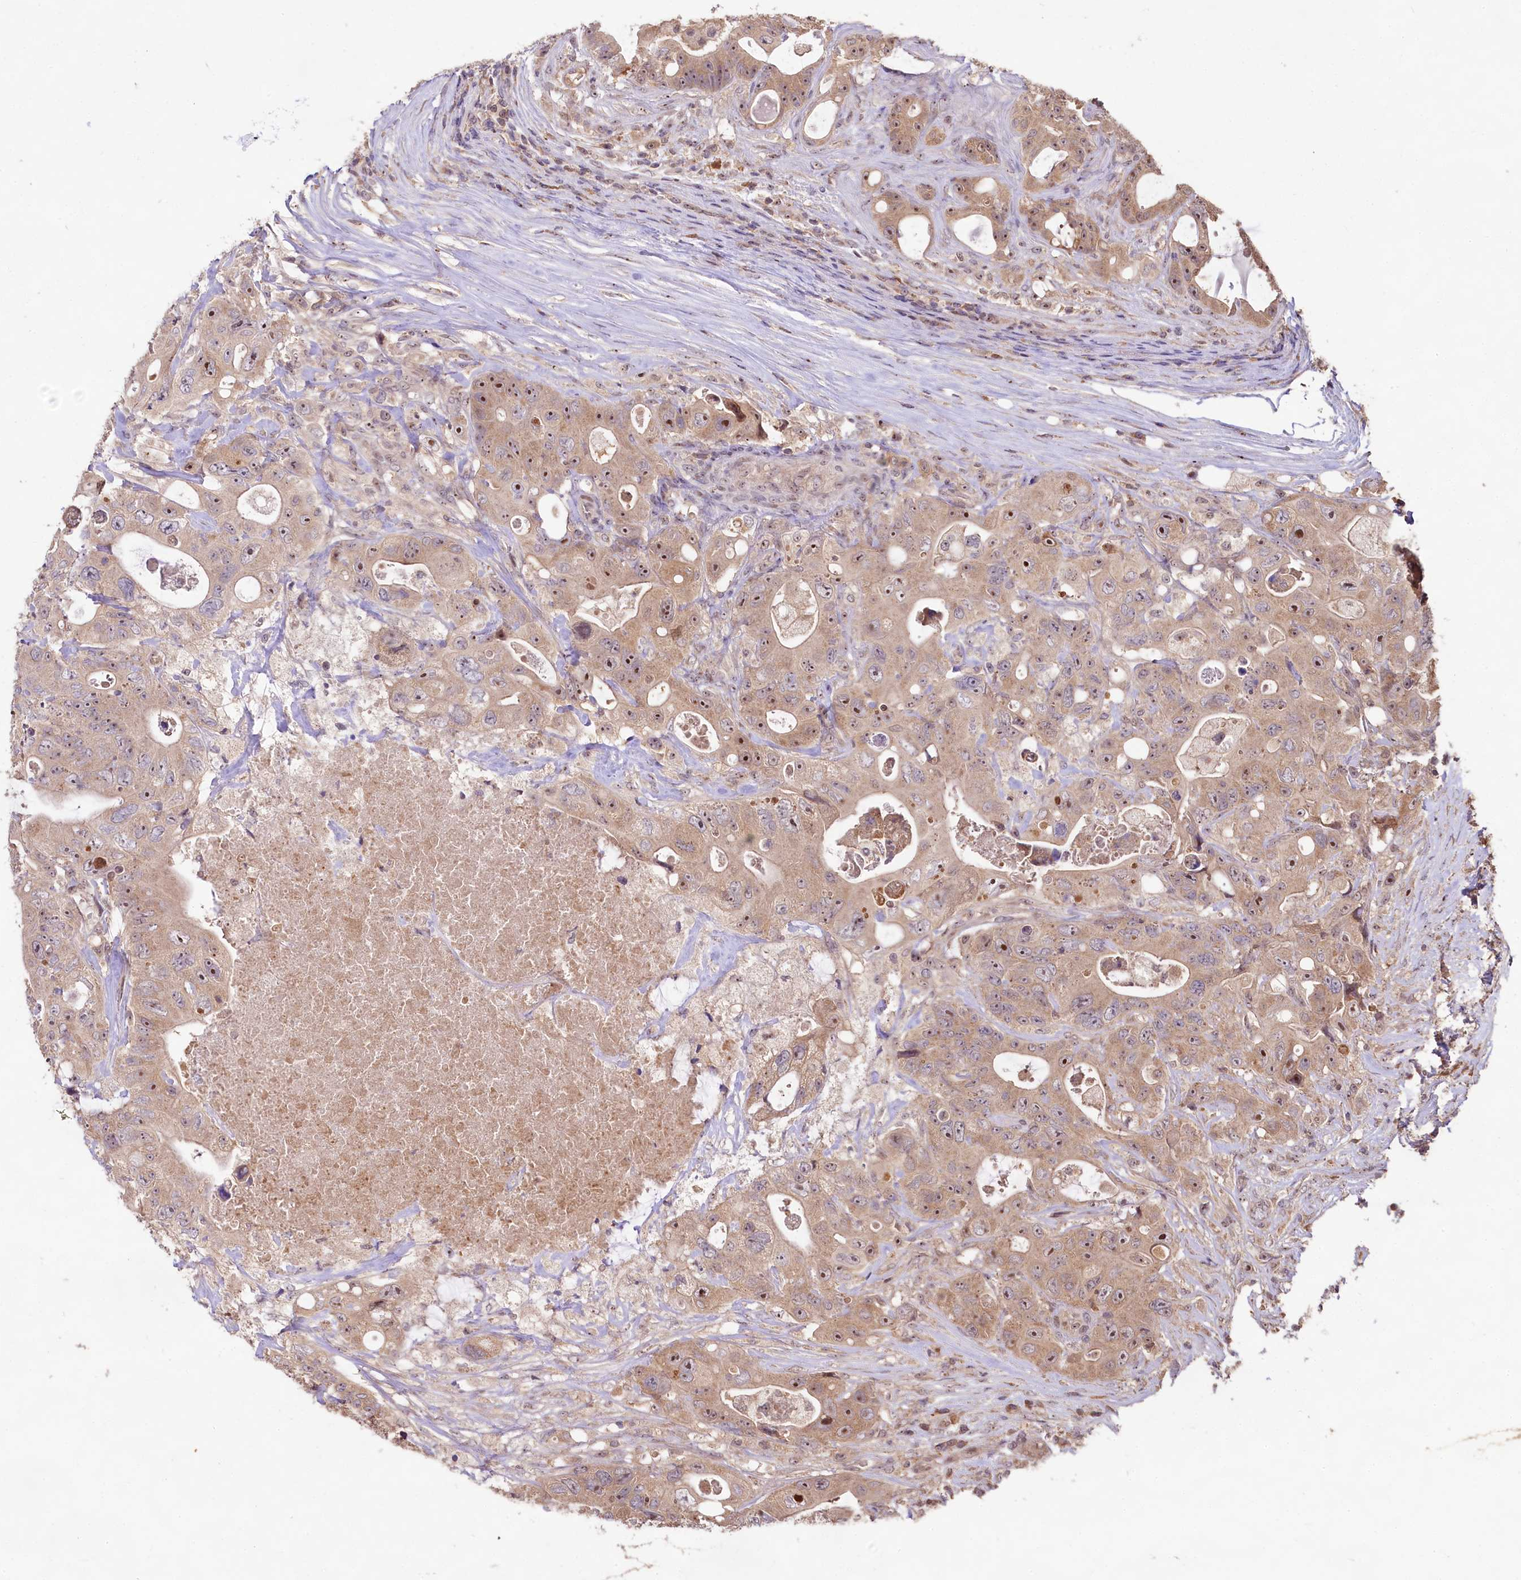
{"staining": {"intensity": "moderate", "quantity": ">75%", "location": "cytoplasmic/membranous,nuclear"}, "tissue": "colorectal cancer", "cell_type": "Tumor cells", "image_type": "cancer", "snomed": [{"axis": "morphology", "description": "Adenocarcinoma, NOS"}, {"axis": "topography", "description": "Colon"}], "caption": "Adenocarcinoma (colorectal) tissue shows moderate cytoplasmic/membranous and nuclear positivity in about >75% of tumor cells", "gene": "RRP8", "patient": {"sex": "female", "age": 46}}